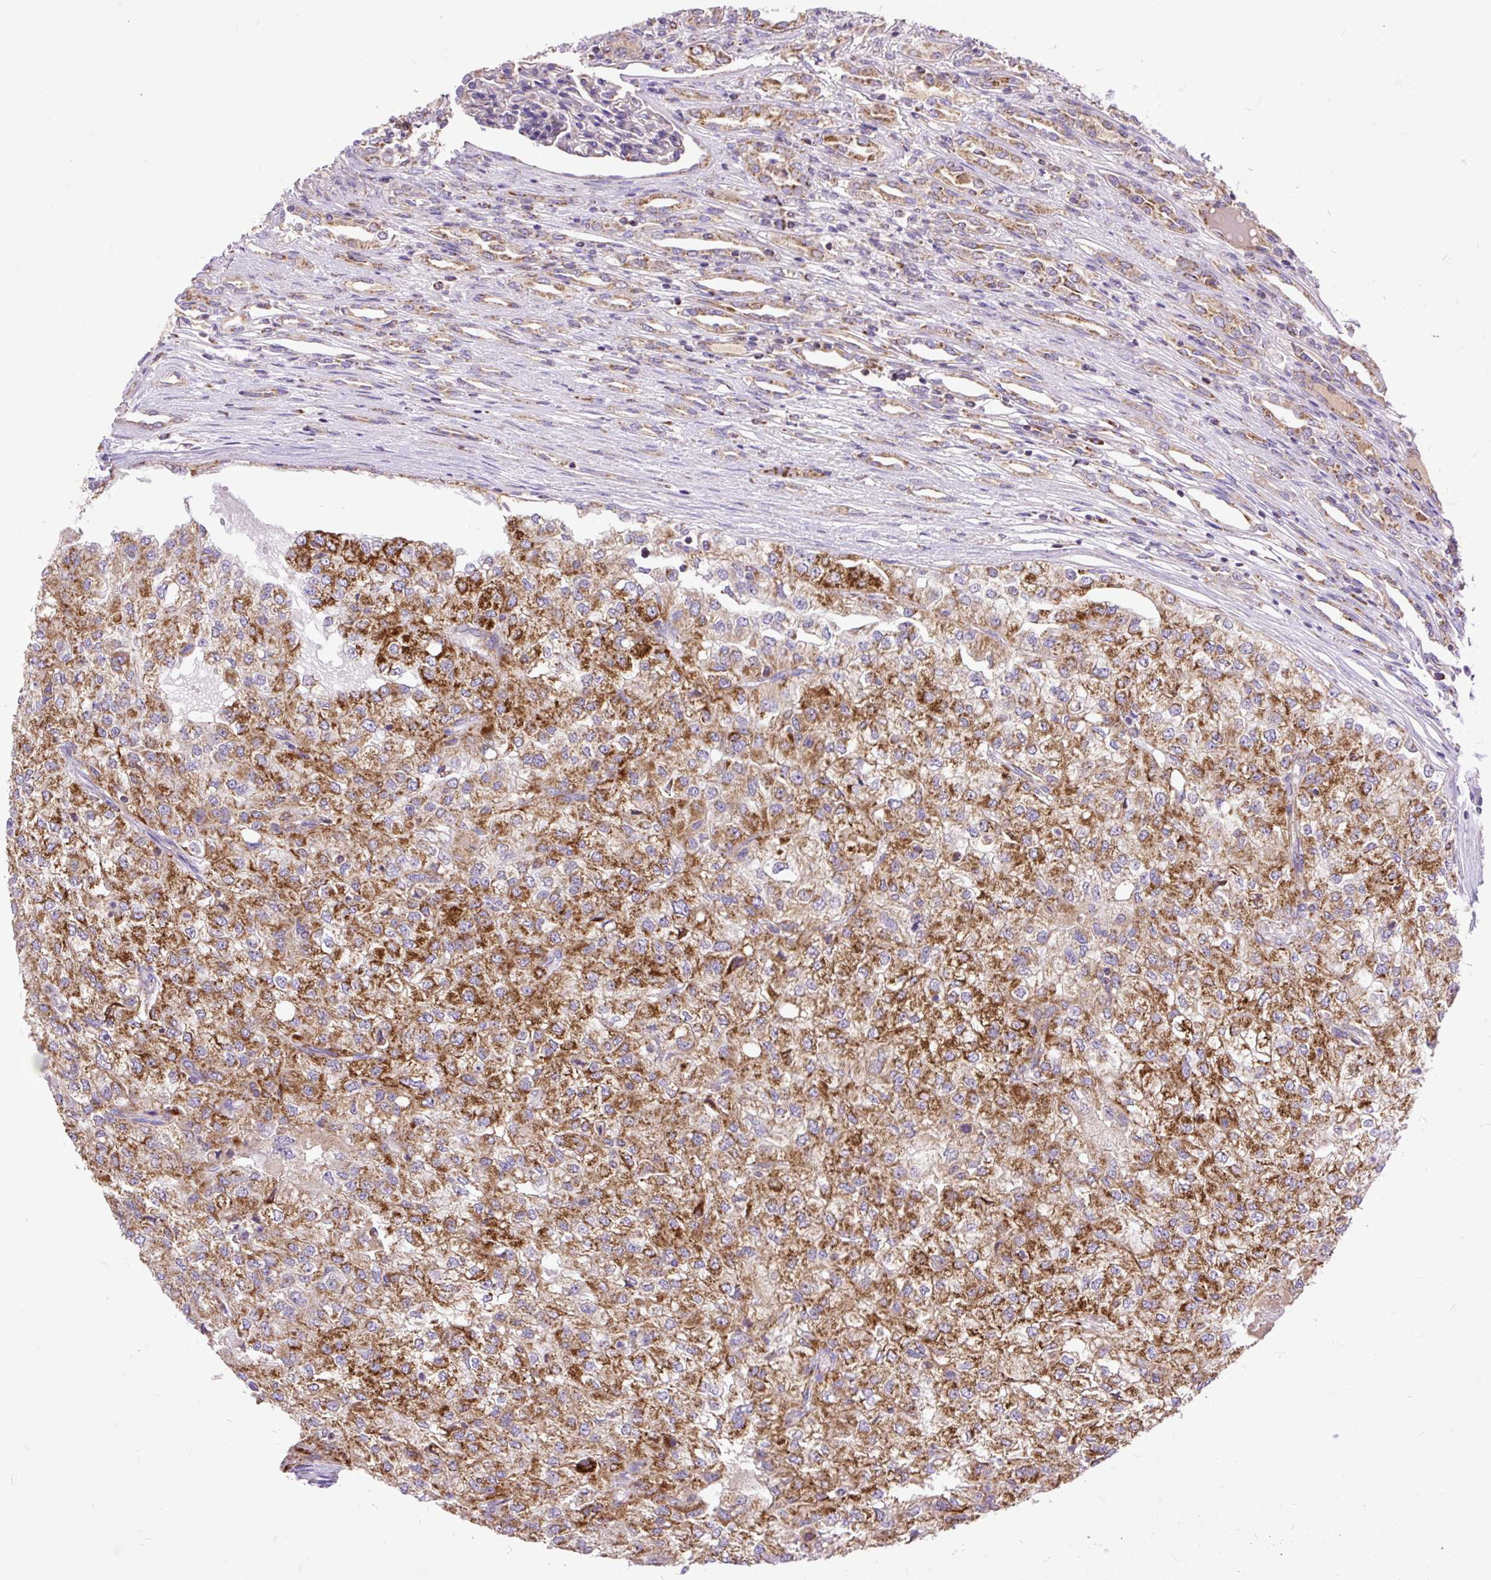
{"staining": {"intensity": "strong", "quantity": ">75%", "location": "cytoplasmic/membranous"}, "tissue": "renal cancer", "cell_type": "Tumor cells", "image_type": "cancer", "snomed": [{"axis": "morphology", "description": "Adenocarcinoma, NOS"}, {"axis": "topography", "description": "Kidney"}], "caption": "Brown immunohistochemical staining in adenocarcinoma (renal) exhibits strong cytoplasmic/membranous positivity in about >75% of tumor cells.", "gene": "TOMM40", "patient": {"sex": "female", "age": 54}}